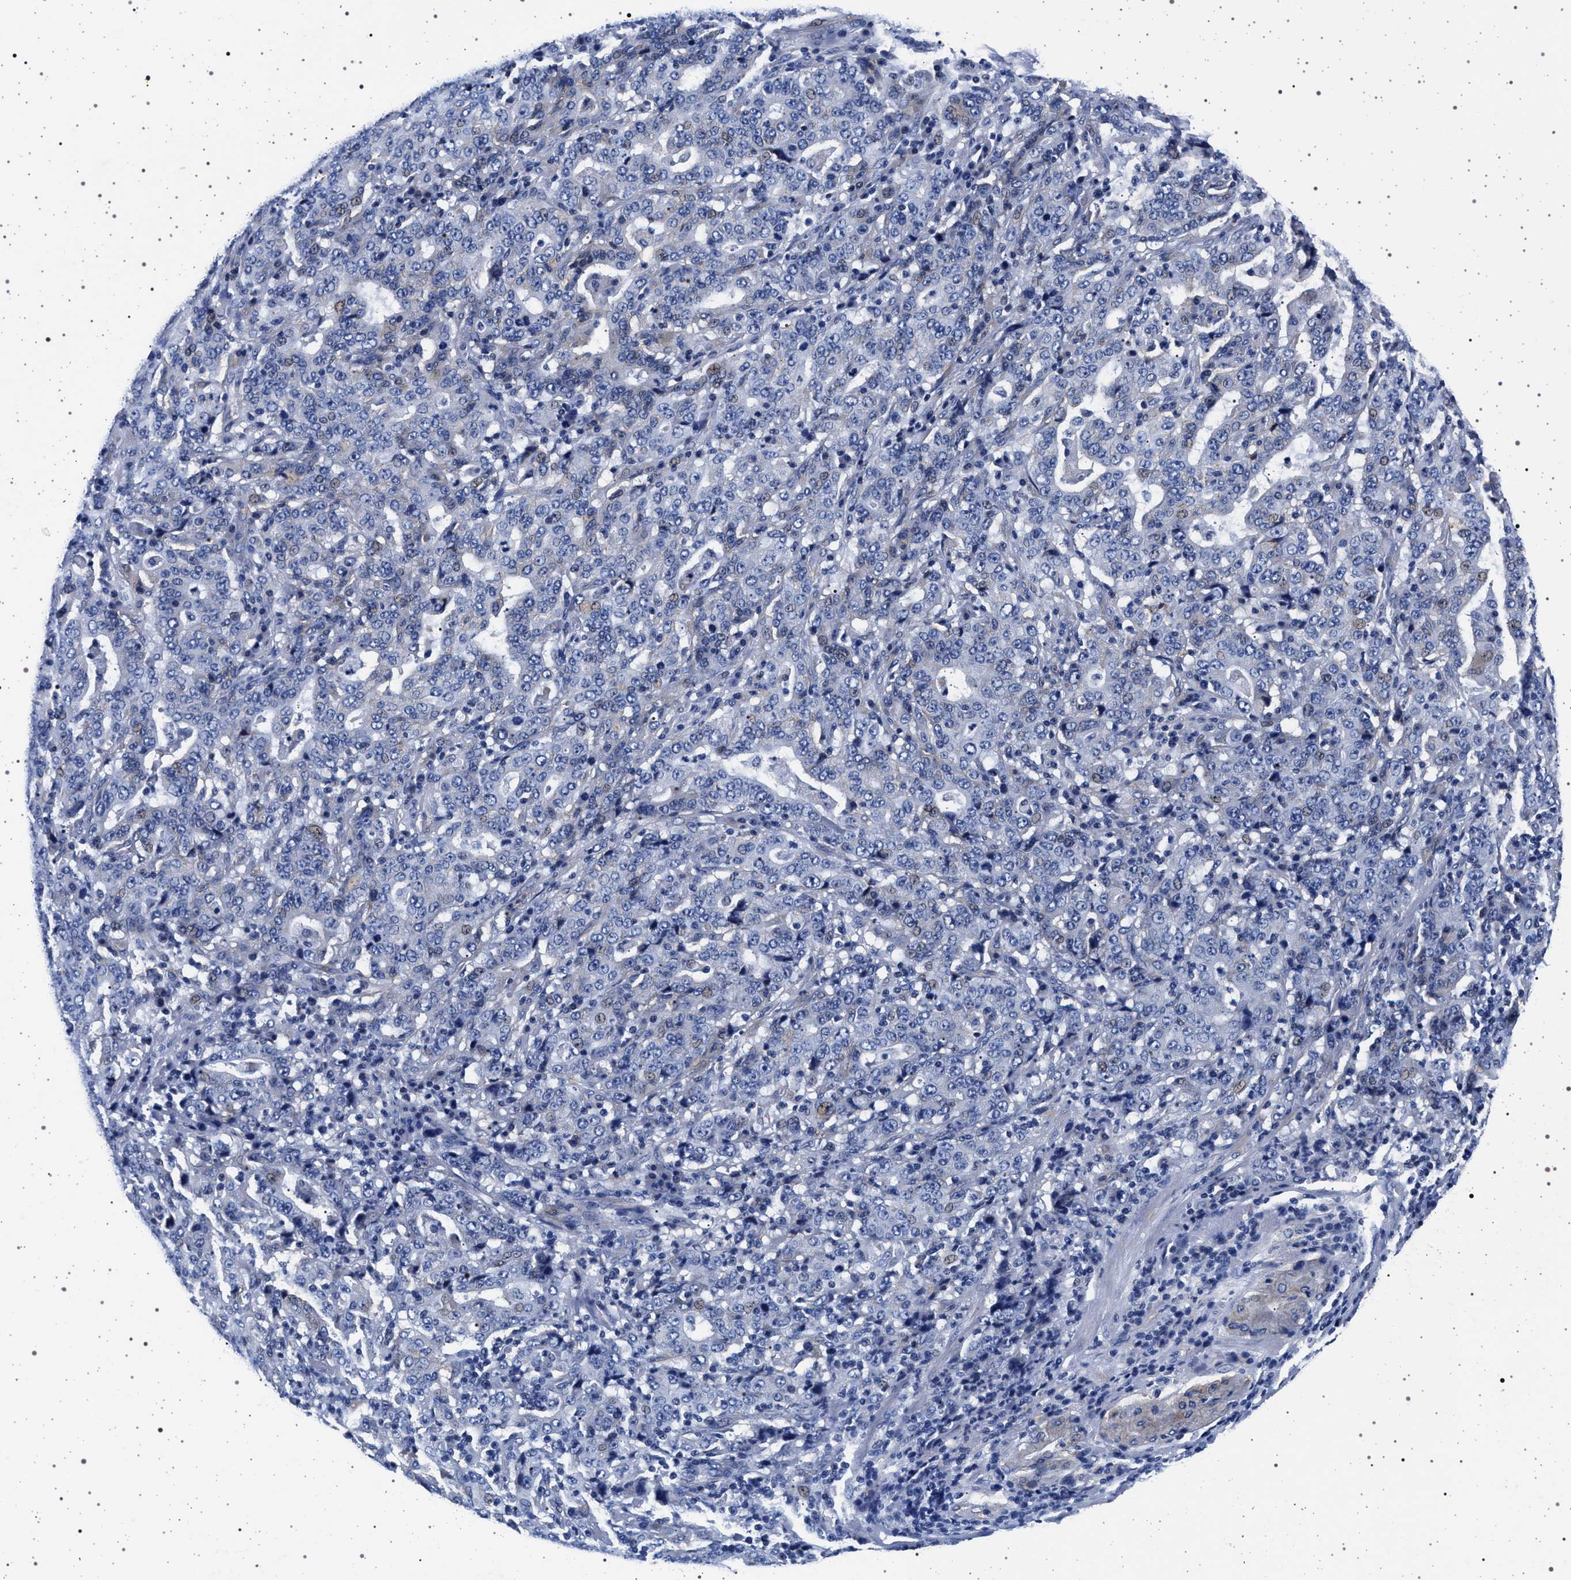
{"staining": {"intensity": "negative", "quantity": "none", "location": "none"}, "tissue": "stomach cancer", "cell_type": "Tumor cells", "image_type": "cancer", "snomed": [{"axis": "morphology", "description": "Normal tissue, NOS"}, {"axis": "morphology", "description": "Adenocarcinoma, NOS"}, {"axis": "topography", "description": "Stomach, upper"}, {"axis": "topography", "description": "Stomach"}], "caption": "This is an immunohistochemistry photomicrograph of human adenocarcinoma (stomach). There is no staining in tumor cells.", "gene": "SLC9A1", "patient": {"sex": "male", "age": 59}}